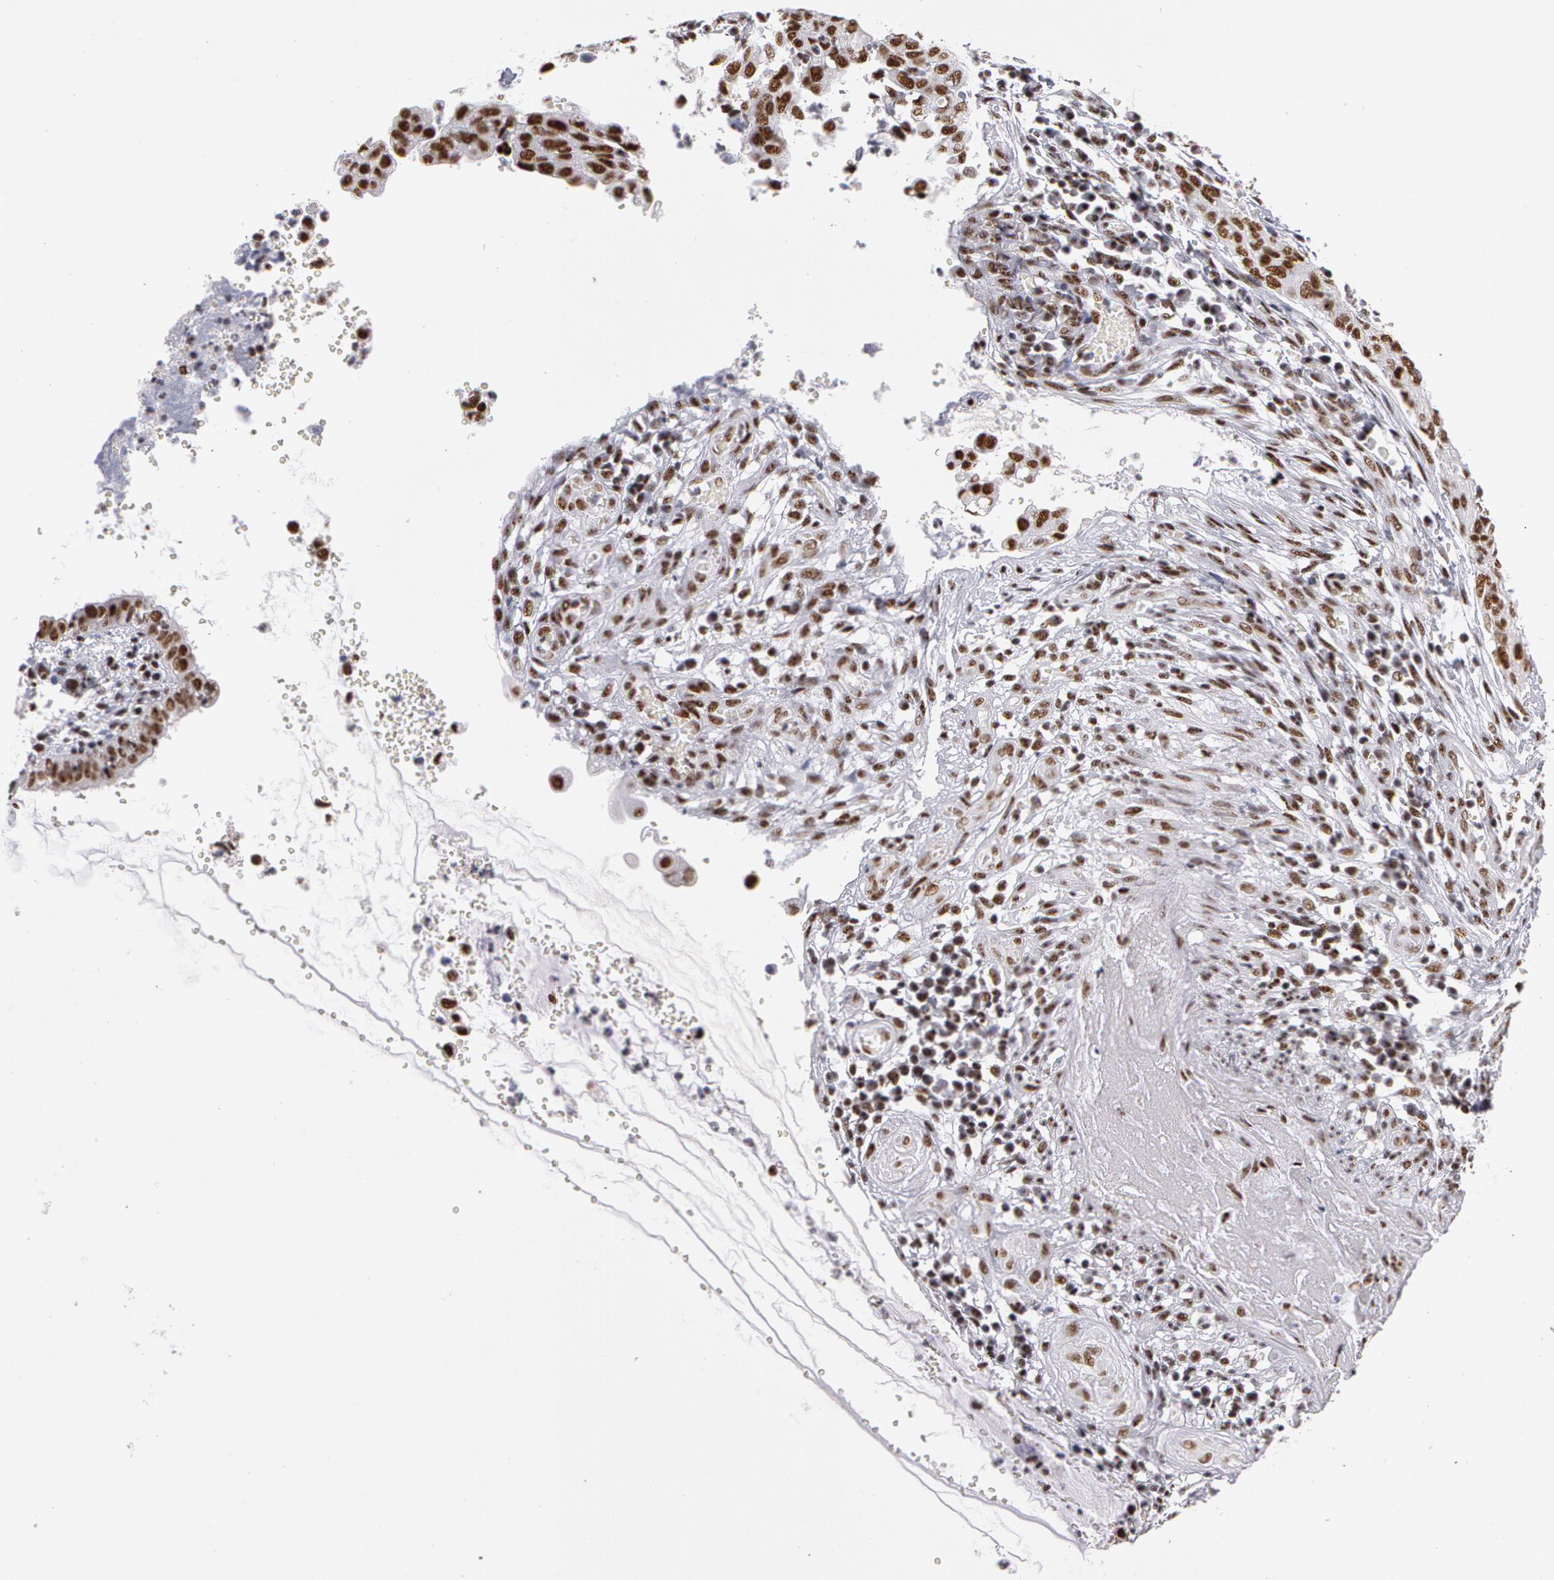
{"staining": {"intensity": "moderate", "quantity": ">75%", "location": "nuclear"}, "tissue": "cervical cancer", "cell_type": "Tumor cells", "image_type": "cancer", "snomed": [{"axis": "morphology", "description": "Normal tissue, NOS"}, {"axis": "morphology", "description": "Squamous cell carcinoma, NOS"}, {"axis": "topography", "description": "Cervix"}], "caption": "A photomicrograph of cervical cancer (squamous cell carcinoma) stained for a protein demonstrates moderate nuclear brown staining in tumor cells.", "gene": "PNN", "patient": {"sex": "female", "age": 45}}